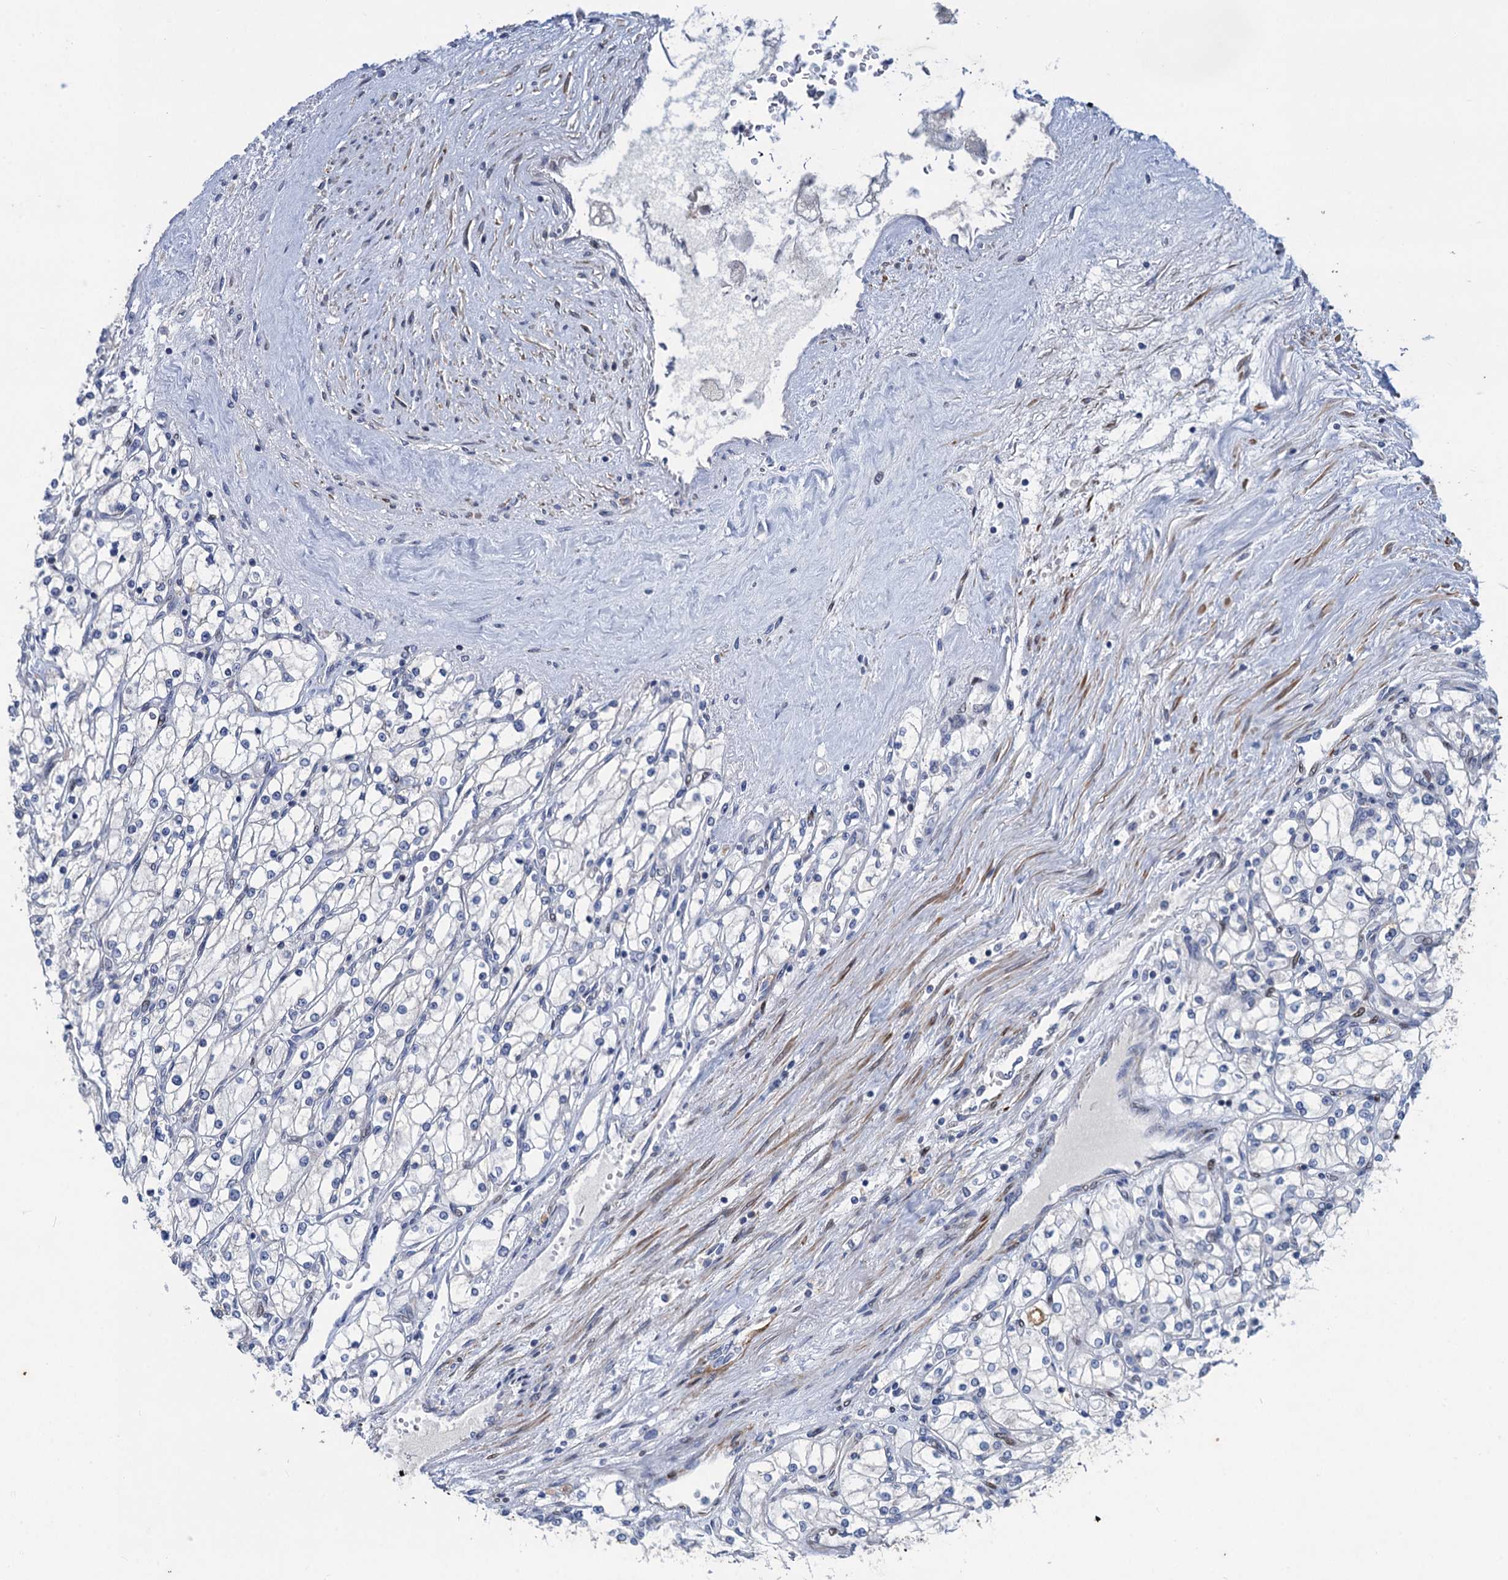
{"staining": {"intensity": "negative", "quantity": "none", "location": "none"}, "tissue": "renal cancer", "cell_type": "Tumor cells", "image_type": "cancer", "snomed": [{"axis": "morphology", "description": "Adenocarcinoma, NOS"}, {"axis": "topography", "description": "Kidney"}], "caption": "Tumor cells are negative for protein expression in human renal cancer (adenocarcinoma).", "gene": "ESYT3", "patient": {"sex": "male", "age": 80}}